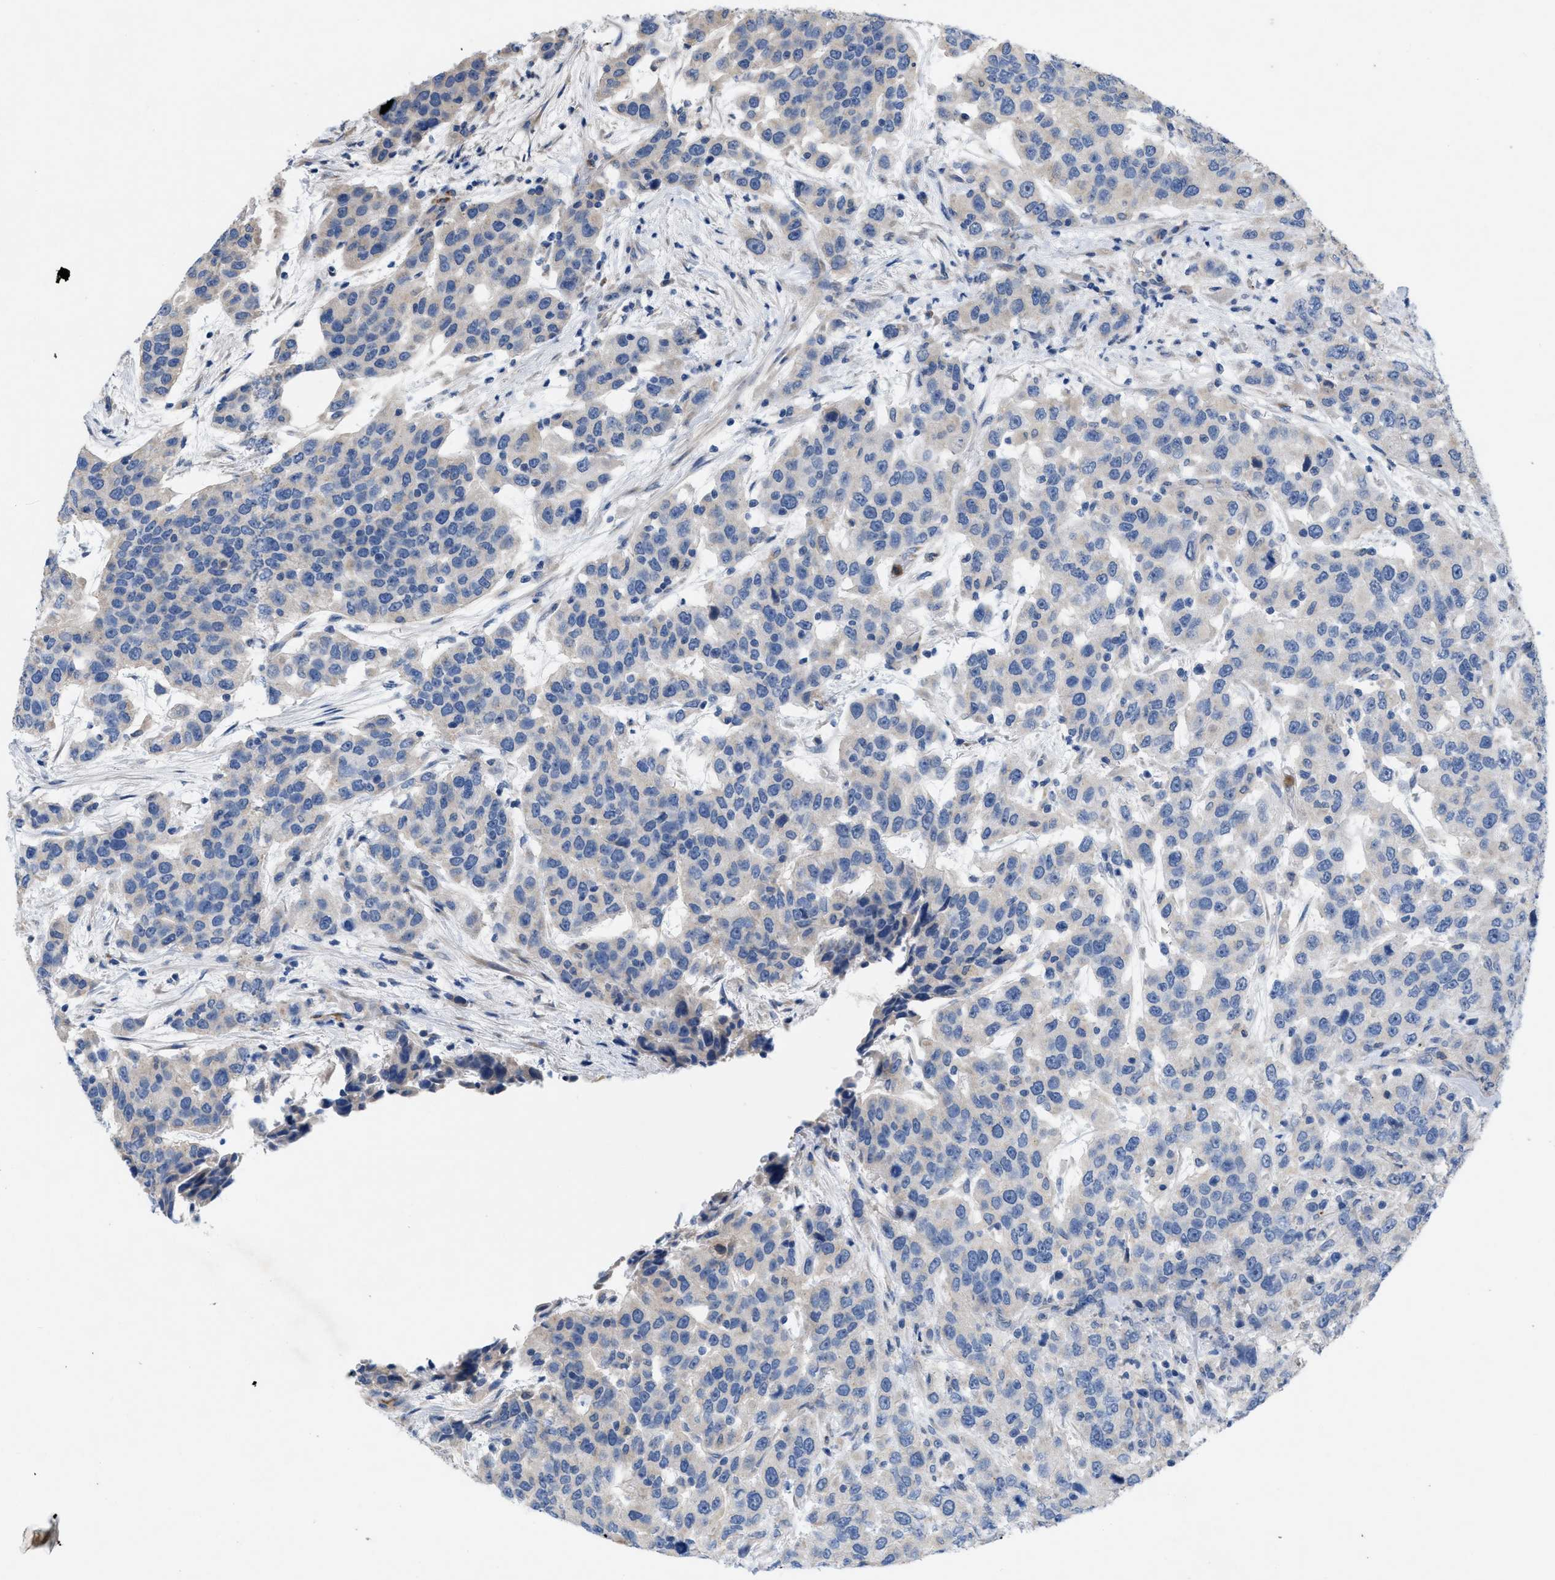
{"staining": {"intensity": "negative", "quantity": "none", "location": "none"}, "tissue": "urothelial cancer", "cell_type": "Tumor cells", "image_type": "cancer", "snomed": [{"axis": "morphology", "description": "Urothelial carcinoma, High grade"}, {"axis": "topography", "description": "Urinary bladder"}], "caption": "Immunohistochemistry image of human urothelial cancer stained for a protein (brown), which demonstrates no positivity in tumor cells.", "gene": "PLPPR5", "patient": {"sex": "female", "age": 80}}